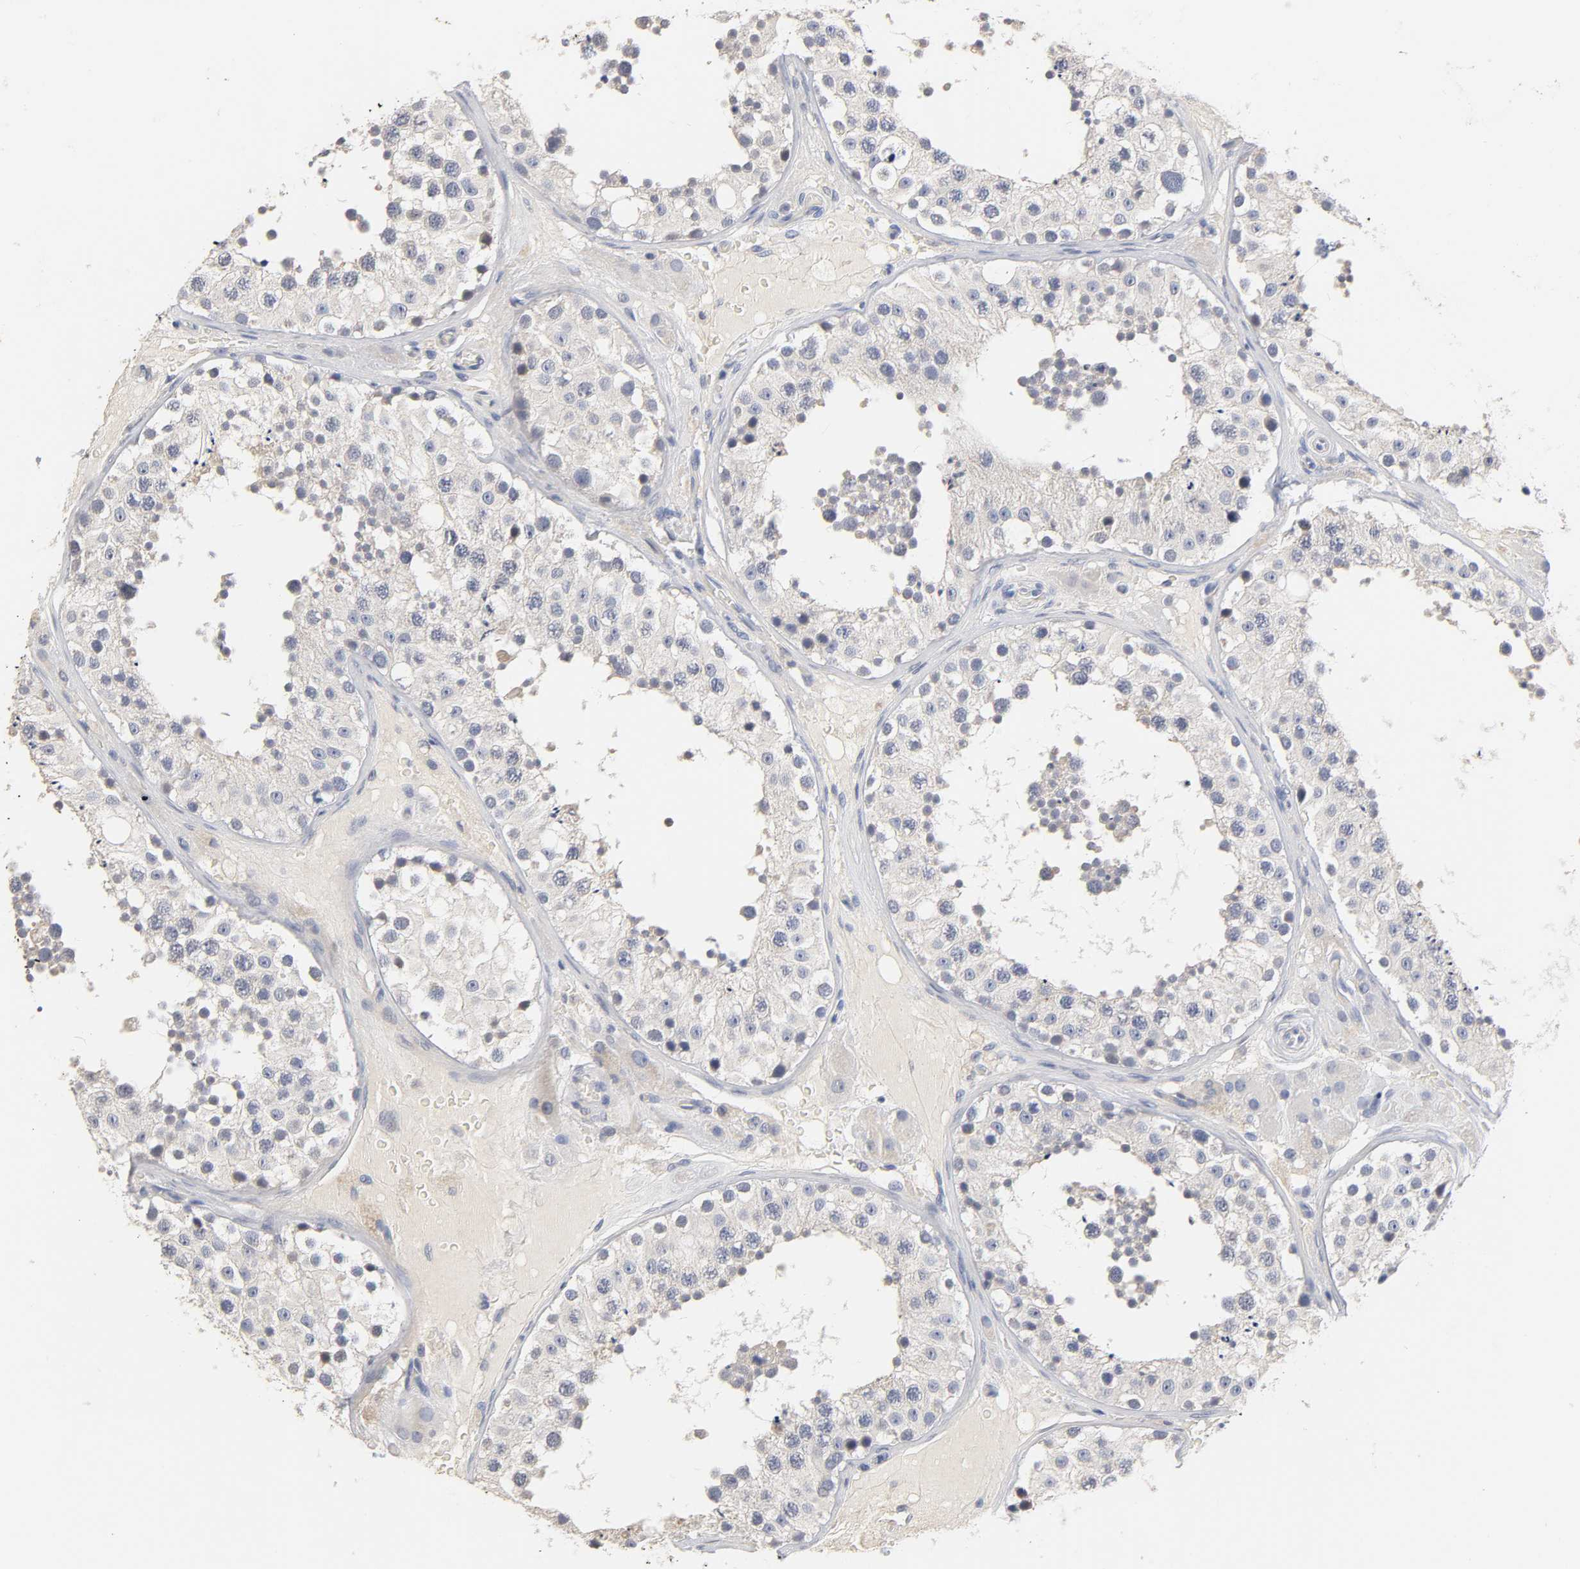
{"staining": {"intensity": "negative", "quantity": "none", "location": "none"}, "tissue": "testis", "cell_type": "Cells in seminiferous ducts", "image_type": "normal", "snomed": [{"axis": "morphology", "description": "Normal tissue, NOS"}, {"axis": "topography", "description": "Testis"}], "caption": "DAB immunohistochemical staining of unremarkable testis demonstrates no significant positivity in cells in seminiferous ducts. (Stains: DAB (3,3'-diaminobenzidine) immunohistochemistry (IHC) with hematoxylin counter stain, Microscopy: brightfield microscopy at high magnification).", "gene": "OVOL1", "patient": {"sex": "male", "age": 26}}